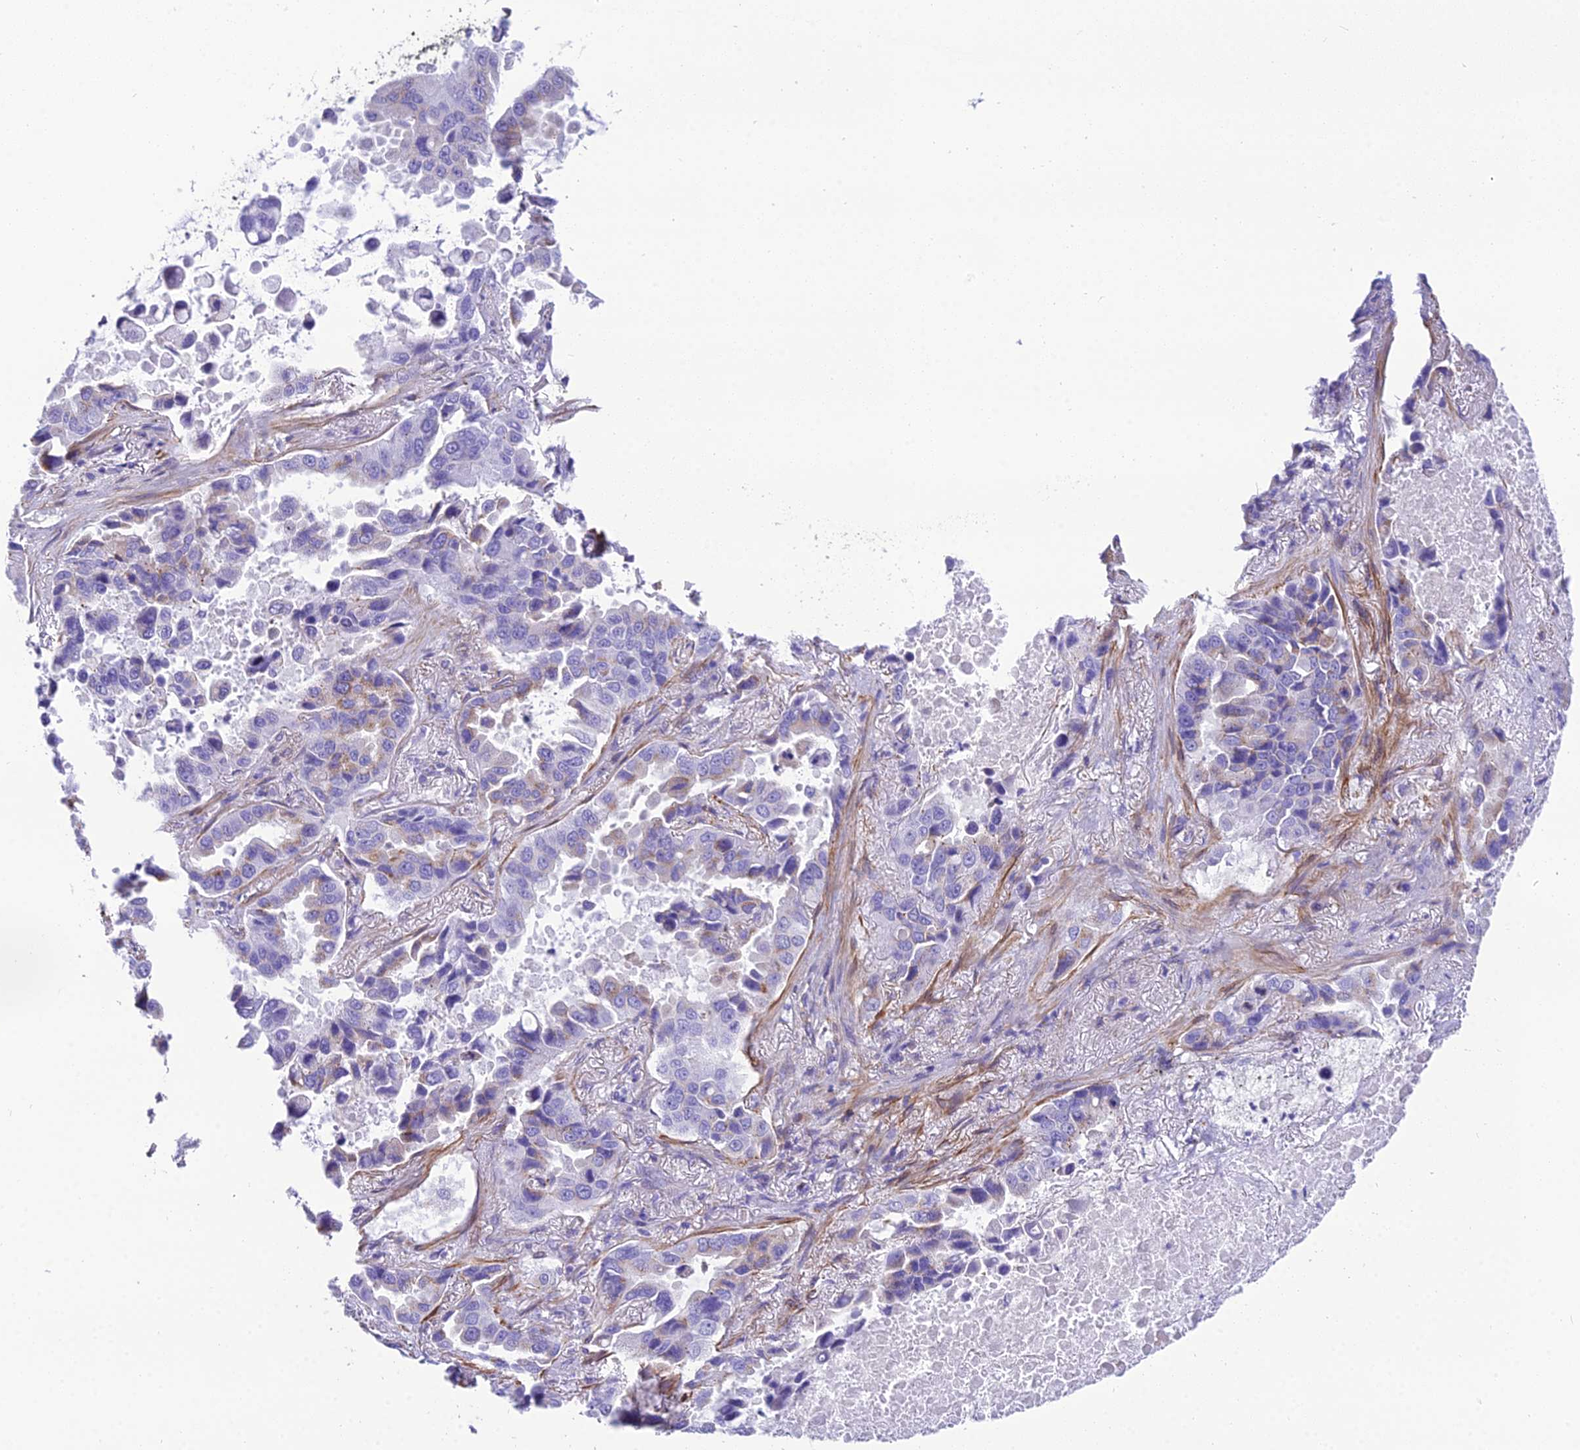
{"staining": {"intensity": "negative", "quantity": "none", "location": "none"}, "tissue": "lung cancer", "cell_type": "Tumor cells", "image_type": "cancer", "snomed": [{"axis": "morphology", "description": "Adenocarcinoma, NOS"}, {"axis": "topography", "description": "Lung"}], "caption": "Tumor cells are negative for brown protein staining in lung cancer.", "gene": "GFRA1", "patient": {"sex": "male", "age": 64}}